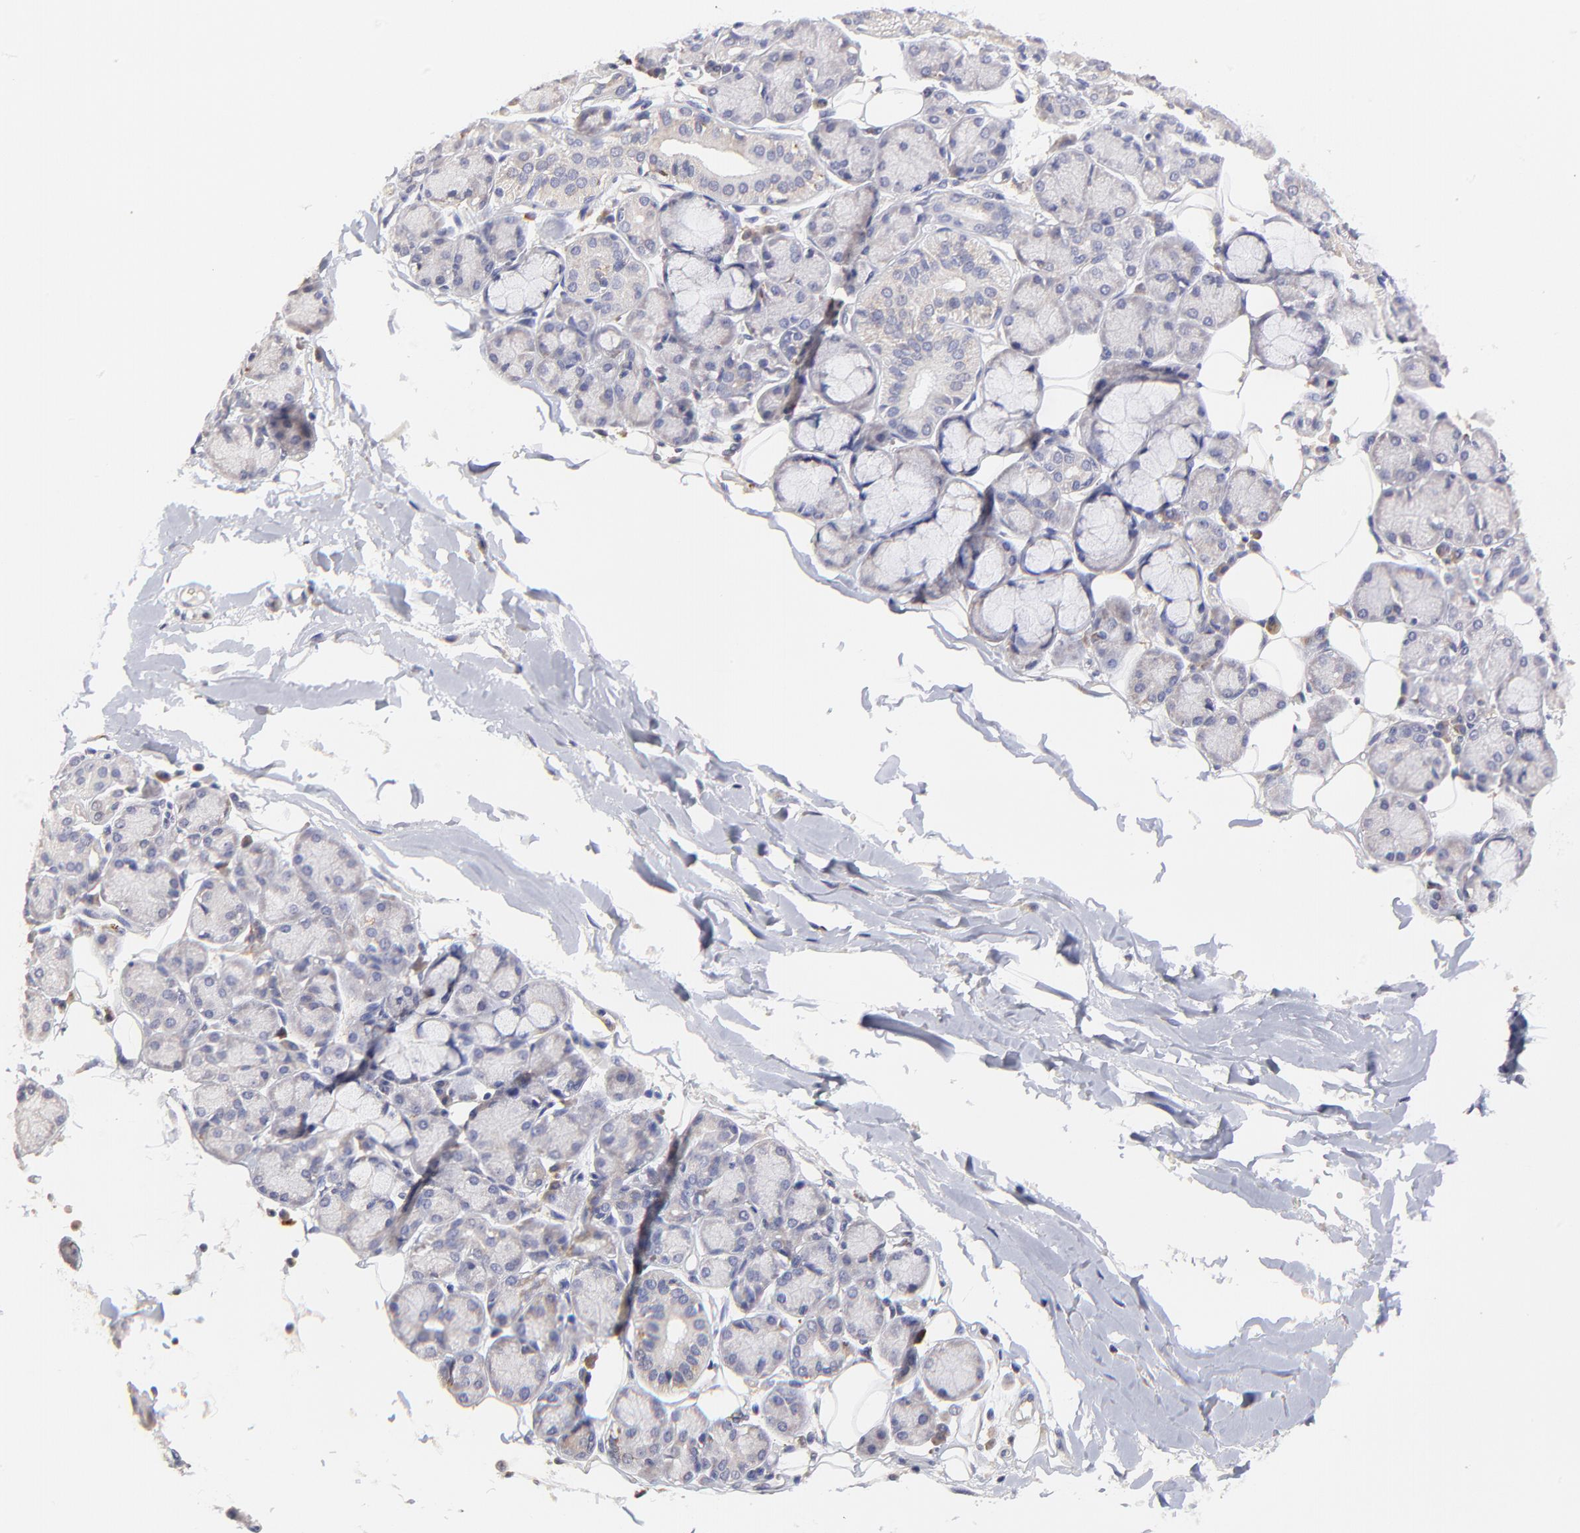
{"staining": {"intensity": "negative", "quantity": "none", "location": "none"}, "tissue": "salivary gland", "cell_type": "Glandular cells", "image_type": "normal", "snomed": [{"axis": "morphology", "description": "Normal tissue, NOS"}, {"axis": "topography", "description": "Salivary gland"}], "caption": "Immunohistochemistry histopathology image of unremarkable salivary gland: human salivary gland stained with DAB (3,3'-diaminobenzidine) shows no significant protein positivity in glandular cells.", "gene": "GCSAM", "patient": {"sex": "male", "age": 54}}